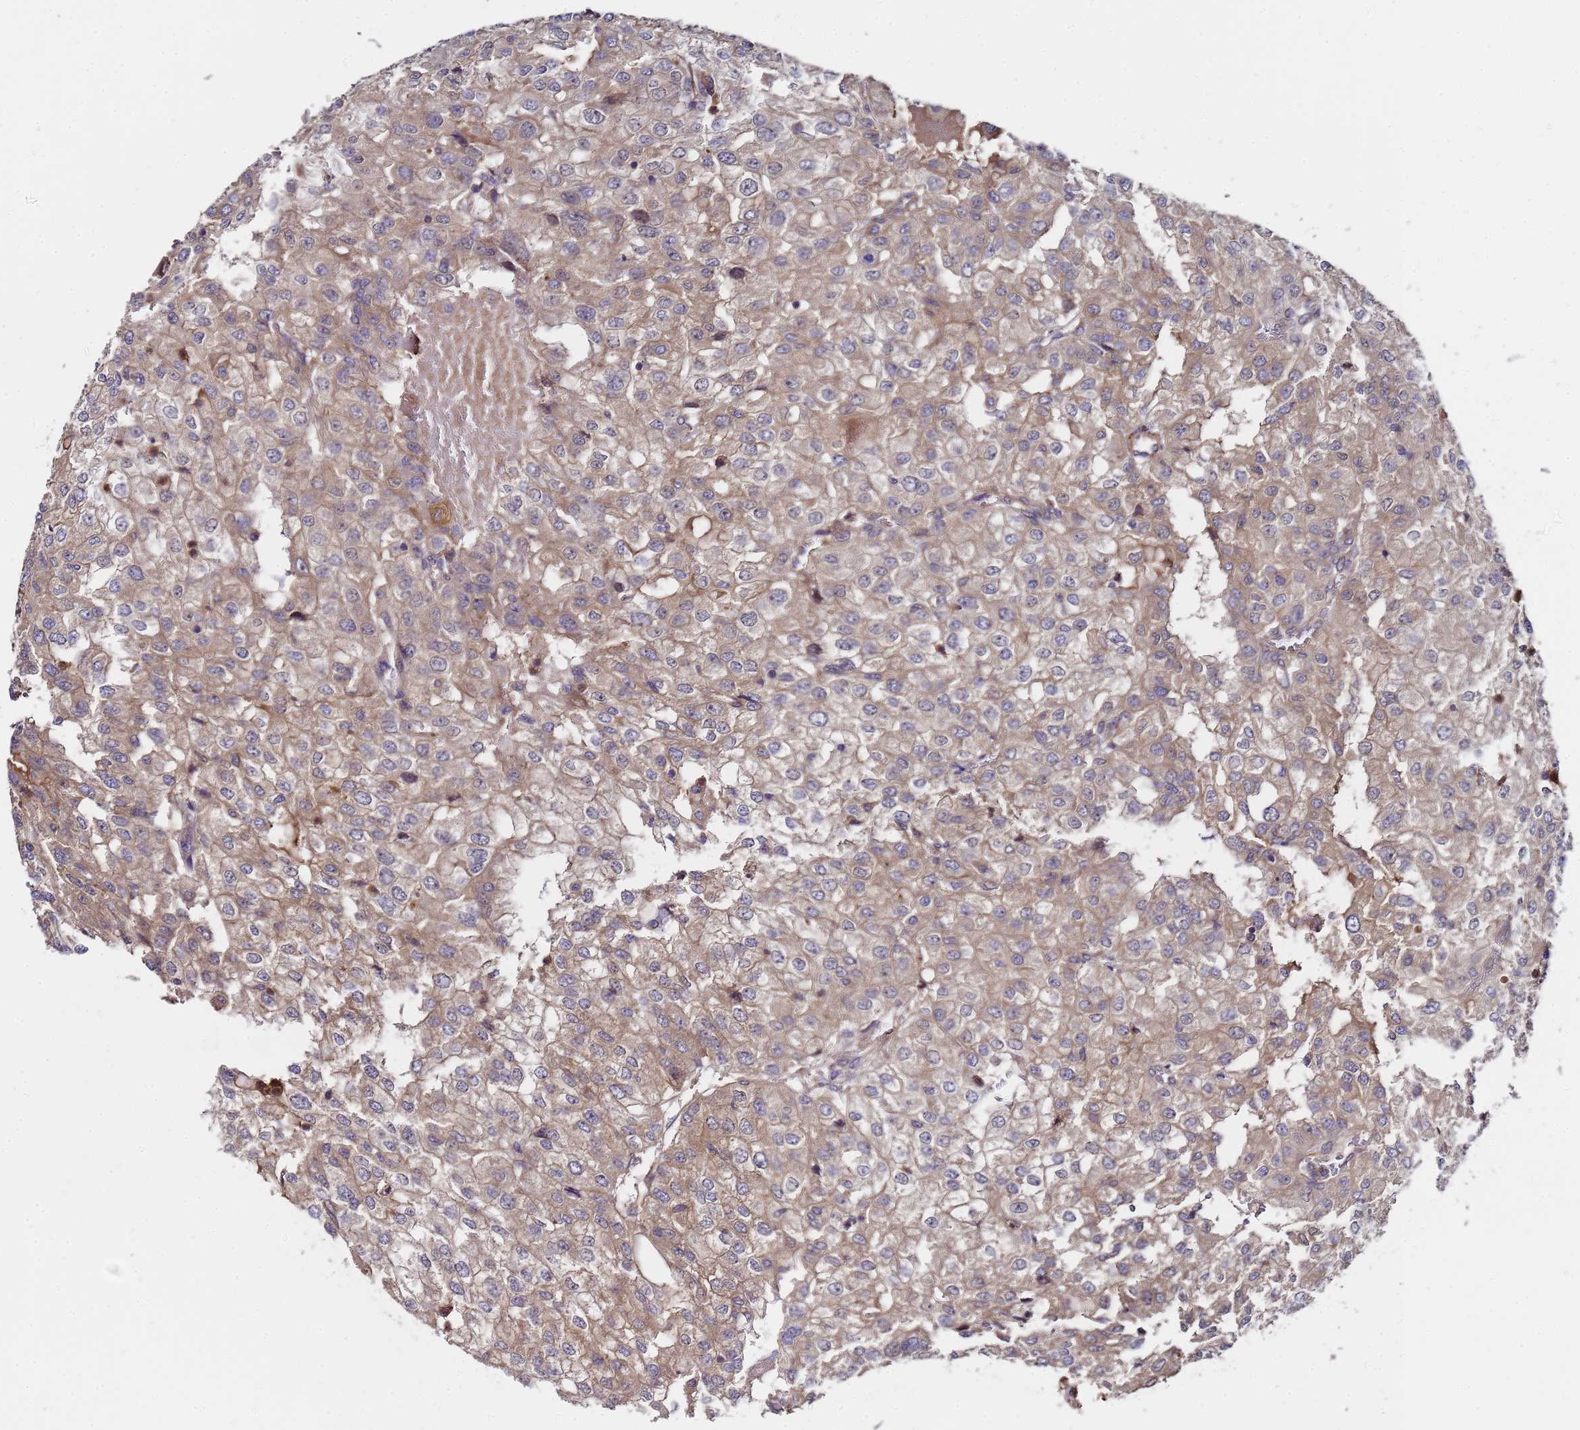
{"staining": {"intensity": "moderate", "quantity": "25%-75%", "location": "cytoplasmic/membranous"}, "tissue": "renal cancer", "cell_type": "Tumor cells", "image_type": "cancer", "snomed": [{"axis": "morphology", "description": "Adenocarcinoma, NOS"}, {"axis": "topography", "description": "Kidney"}], "caption": "Renal cancer was stained to show a protein in brown. There is medium levels of moderate cytoplasmic/membranous staining in approximately 25%-75% of tumor cells.", "gene": "GSTCD", "patient": {"sex": "female", "age": 54}}